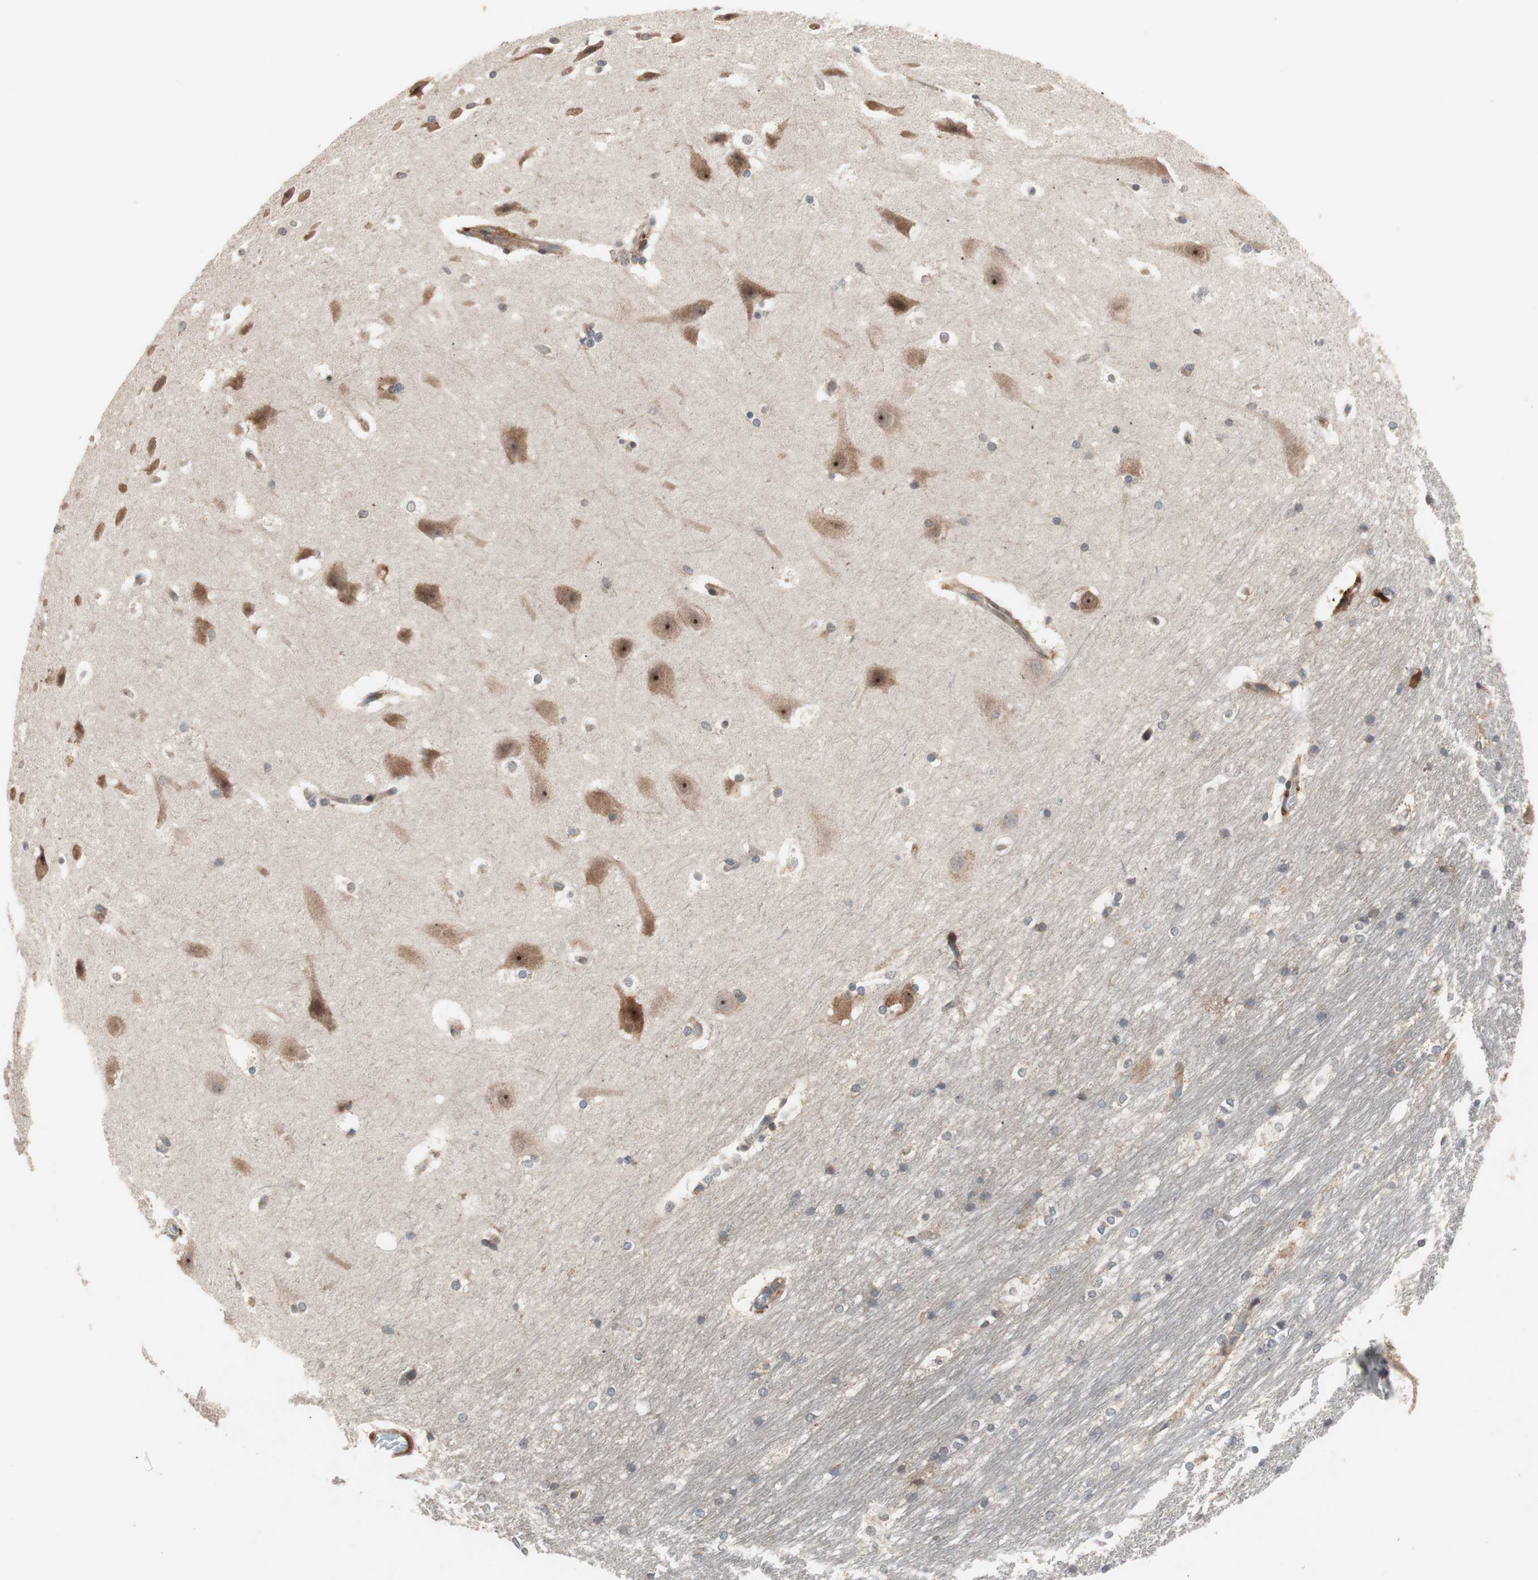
{"staining": {"intensity": "strong", "quantity": "<25%", "location": "nuclear"}, "tissue": "hippocampus", "cell_type": "Glial cells", "image_type": "normal", "snomed": [{"axis": "morphology", "description": "Normal tissue, NOS"}, {"axis": "topography", "description": "Hippocampus"}], "caption": "Hippocampus stained with DAB (3,3'-diaminobenzidine) immunohistochemistry (IHC) displays medium levels of strong nuclear staining in approximately <25% of glial cells.", "gene": "NF2", "patient": {"sex": "female", "age": 19}}